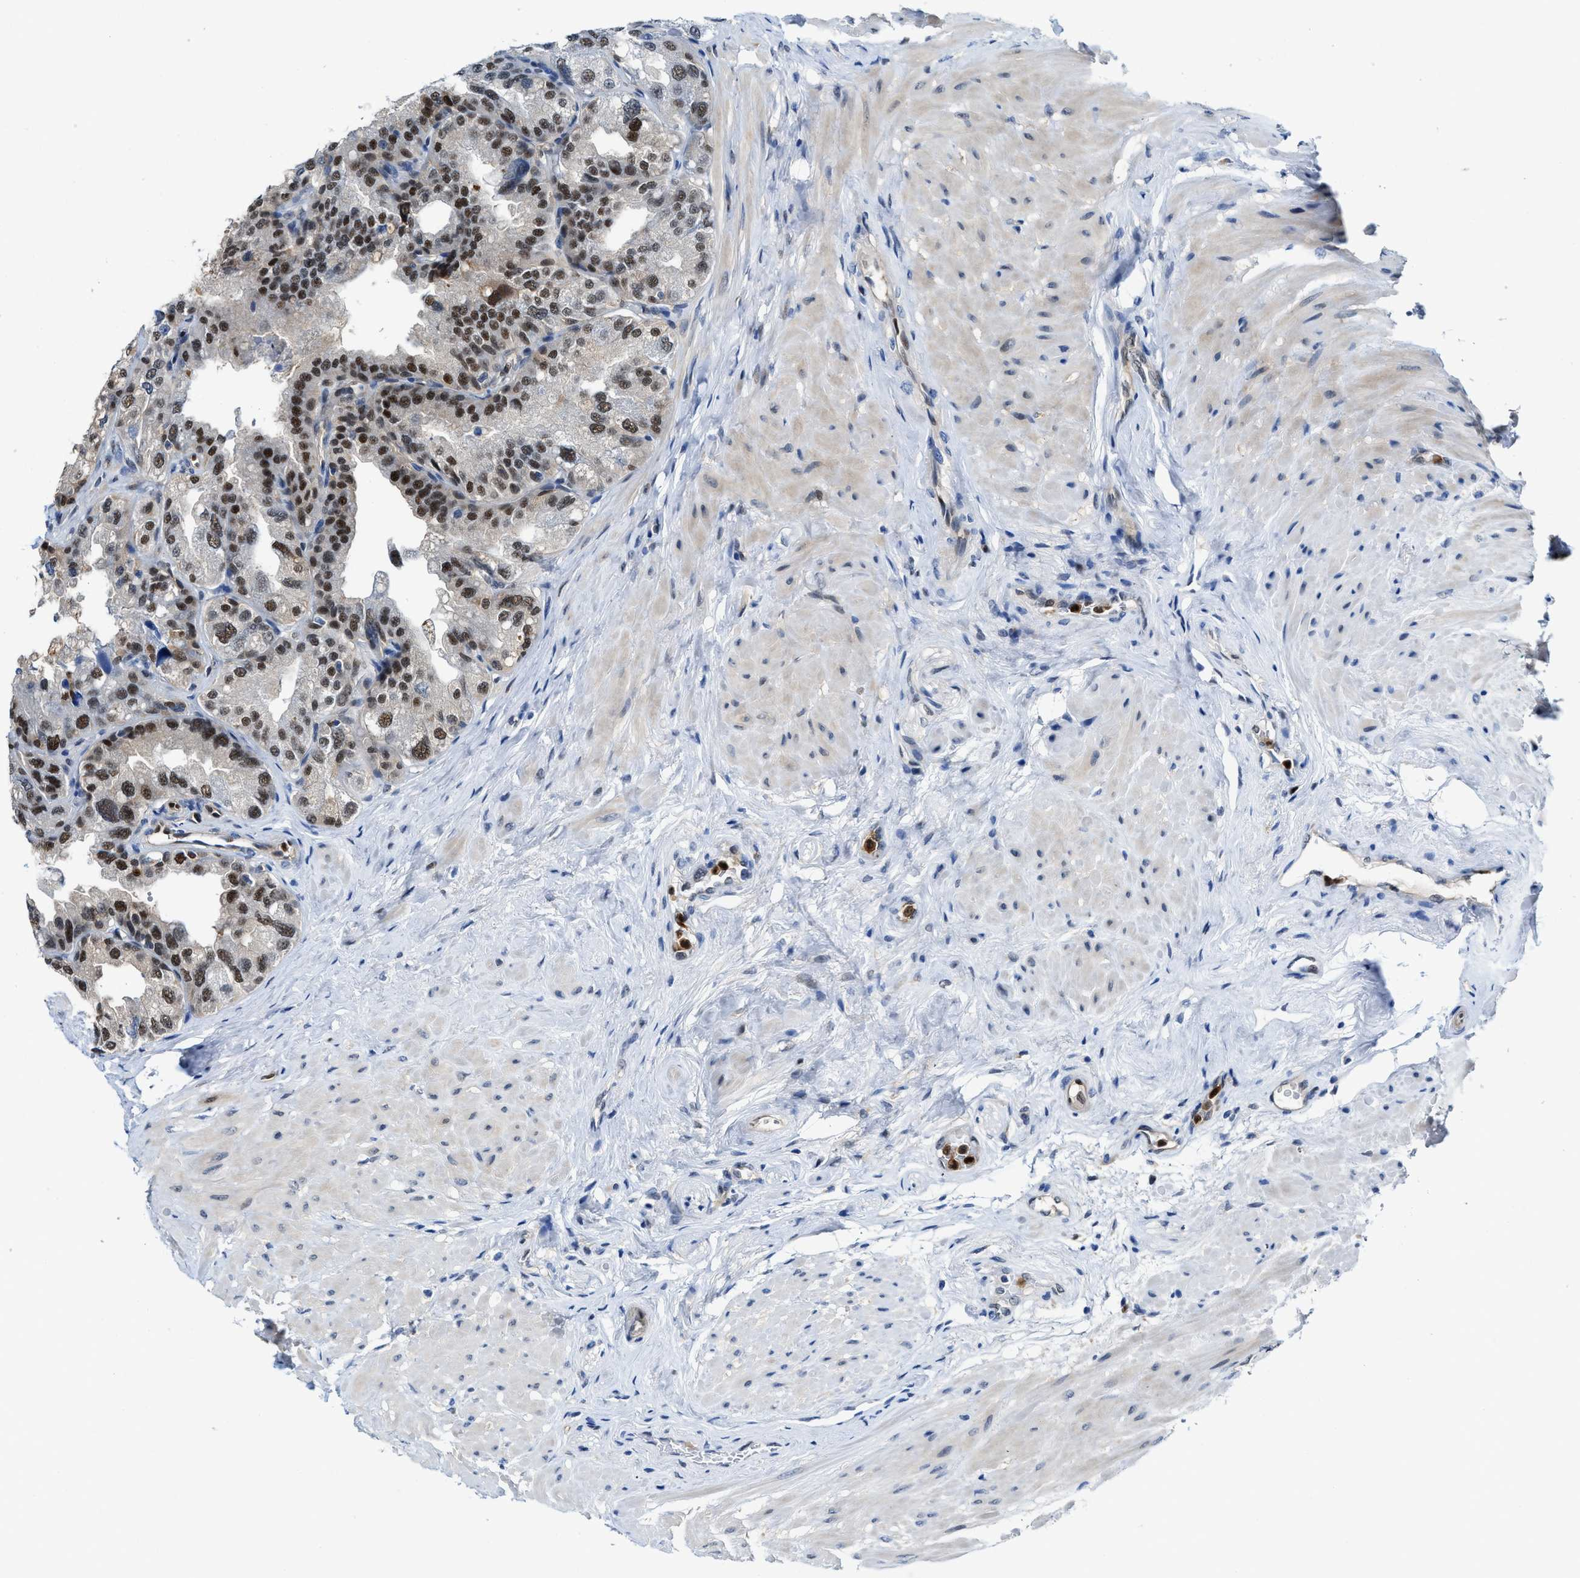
{"staining": {"intensity": "strong", "quantity": ">75%", "location": "nuclear"}, "tissue": "seminal vesicle", "cell_type": "Glandular cells", "image_type": "normal", "snomed": [{"axis": "morphology", "description": "Normal tissue, NOS"}, {"axis": "topography", "description": "Seminal veicle"}], "caption": "Immunohistochemical staining of unremarkable seminal vesicle shows high levels of strong nuclear expression in approximately >75% of glandular cells. (Brightfield microscopy of DAB IHC at high magnification).", "gene": "LTA4H", "patient": {"sex": "male", "age": 68}}